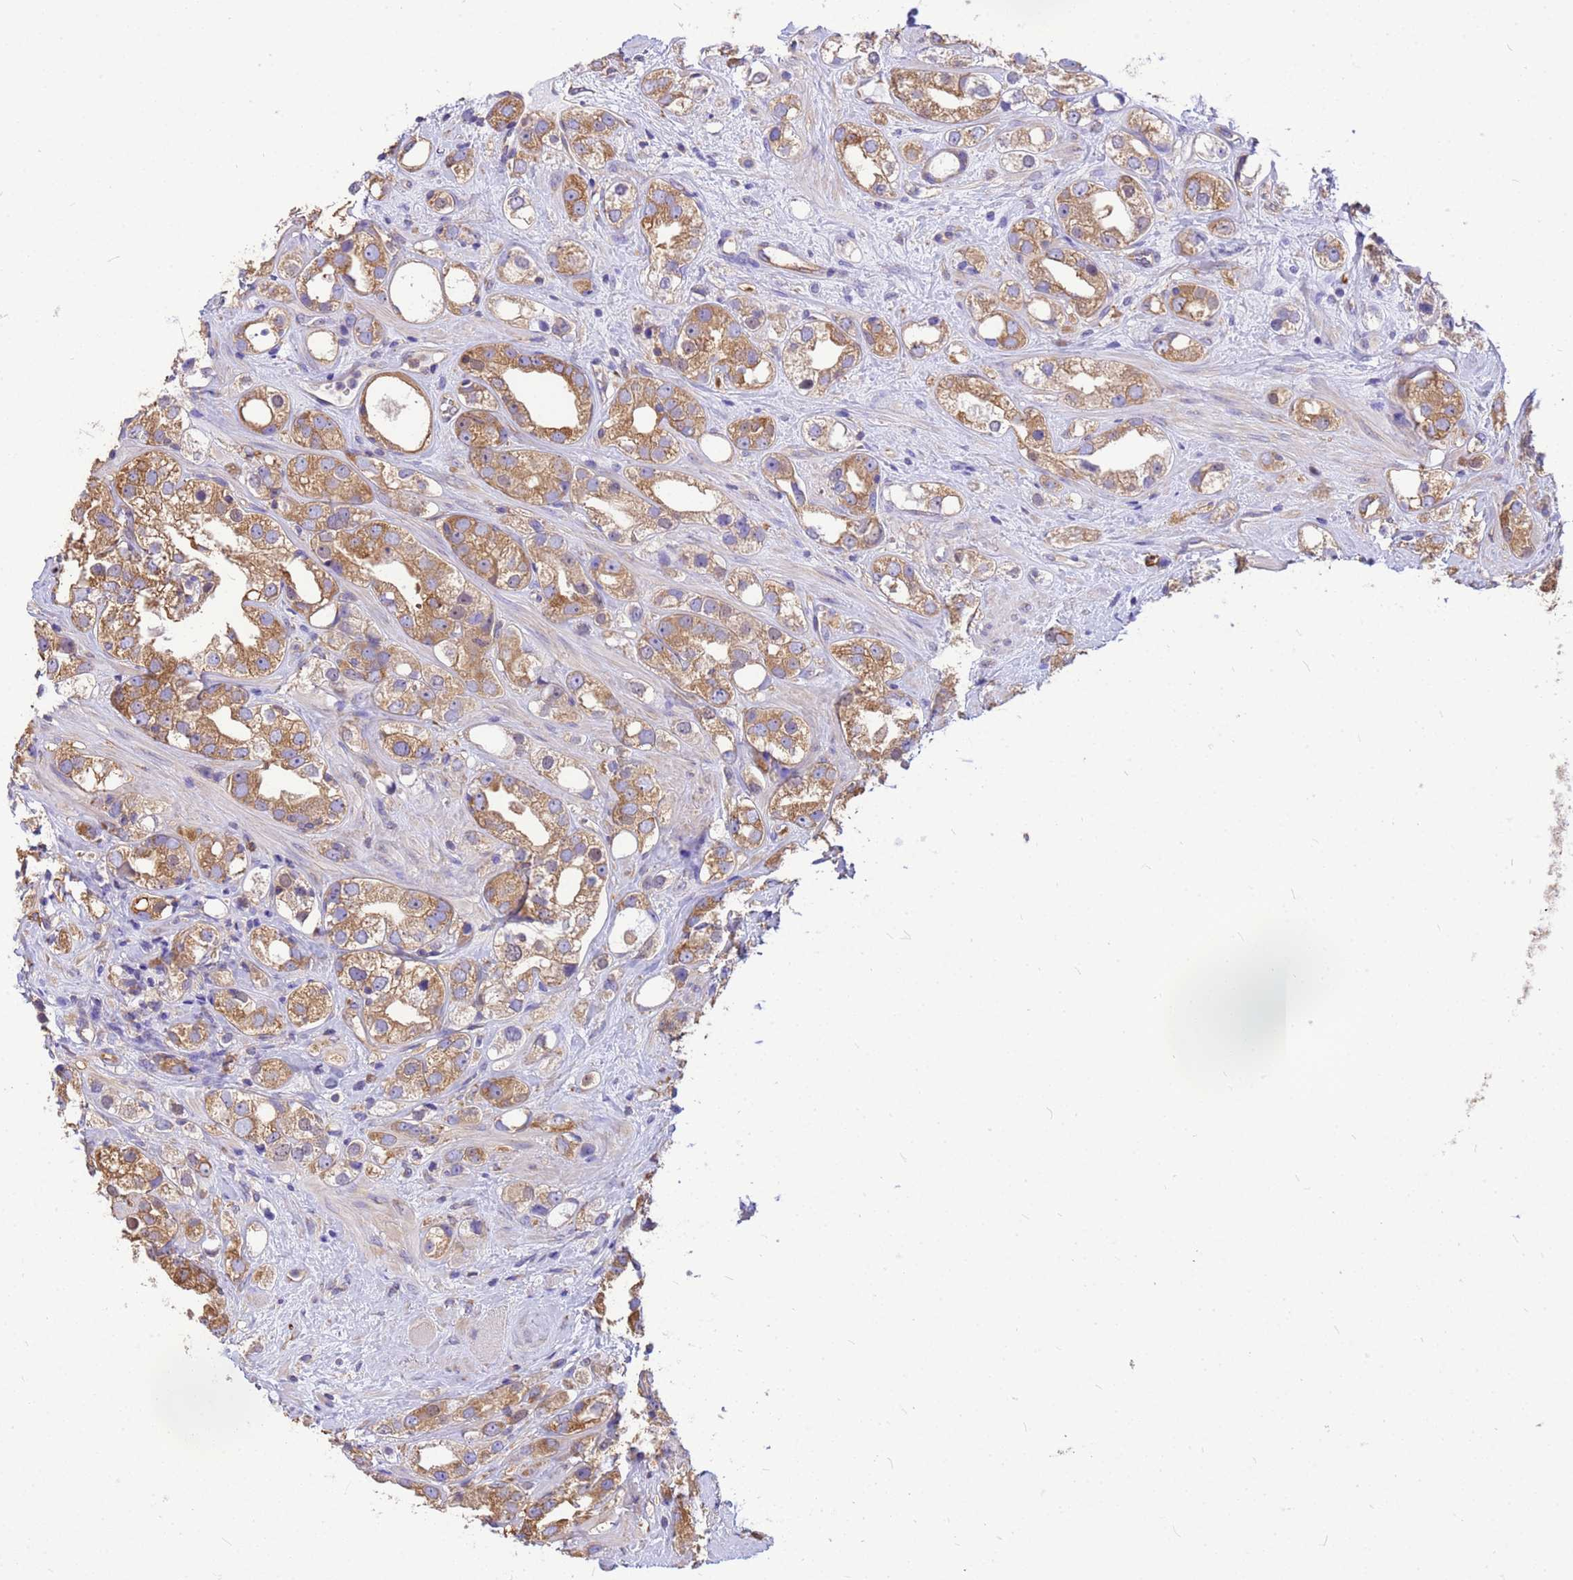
{"staining": {"intensity": "moderate", "quantity": ">75%", "location": "cytoplasmic/membranous"}, "tissue": "prostate cancer", "cell_type": "Tumor cells", "image_type": "cancer", "snomed": [{"axis": "morphology", "description": "Adenocarcinoma, NOS"}, {"axis": "topography", "description": "Prostate"}], "caption": "Protein positivity by immunohistochemistry shows moderate cytoplasmic/membranous staining in about >75% of tumor cells in prostate adenocarcinoma.", "gene": "TUBB1", "patient": {"sex": "male", "age": 79}}